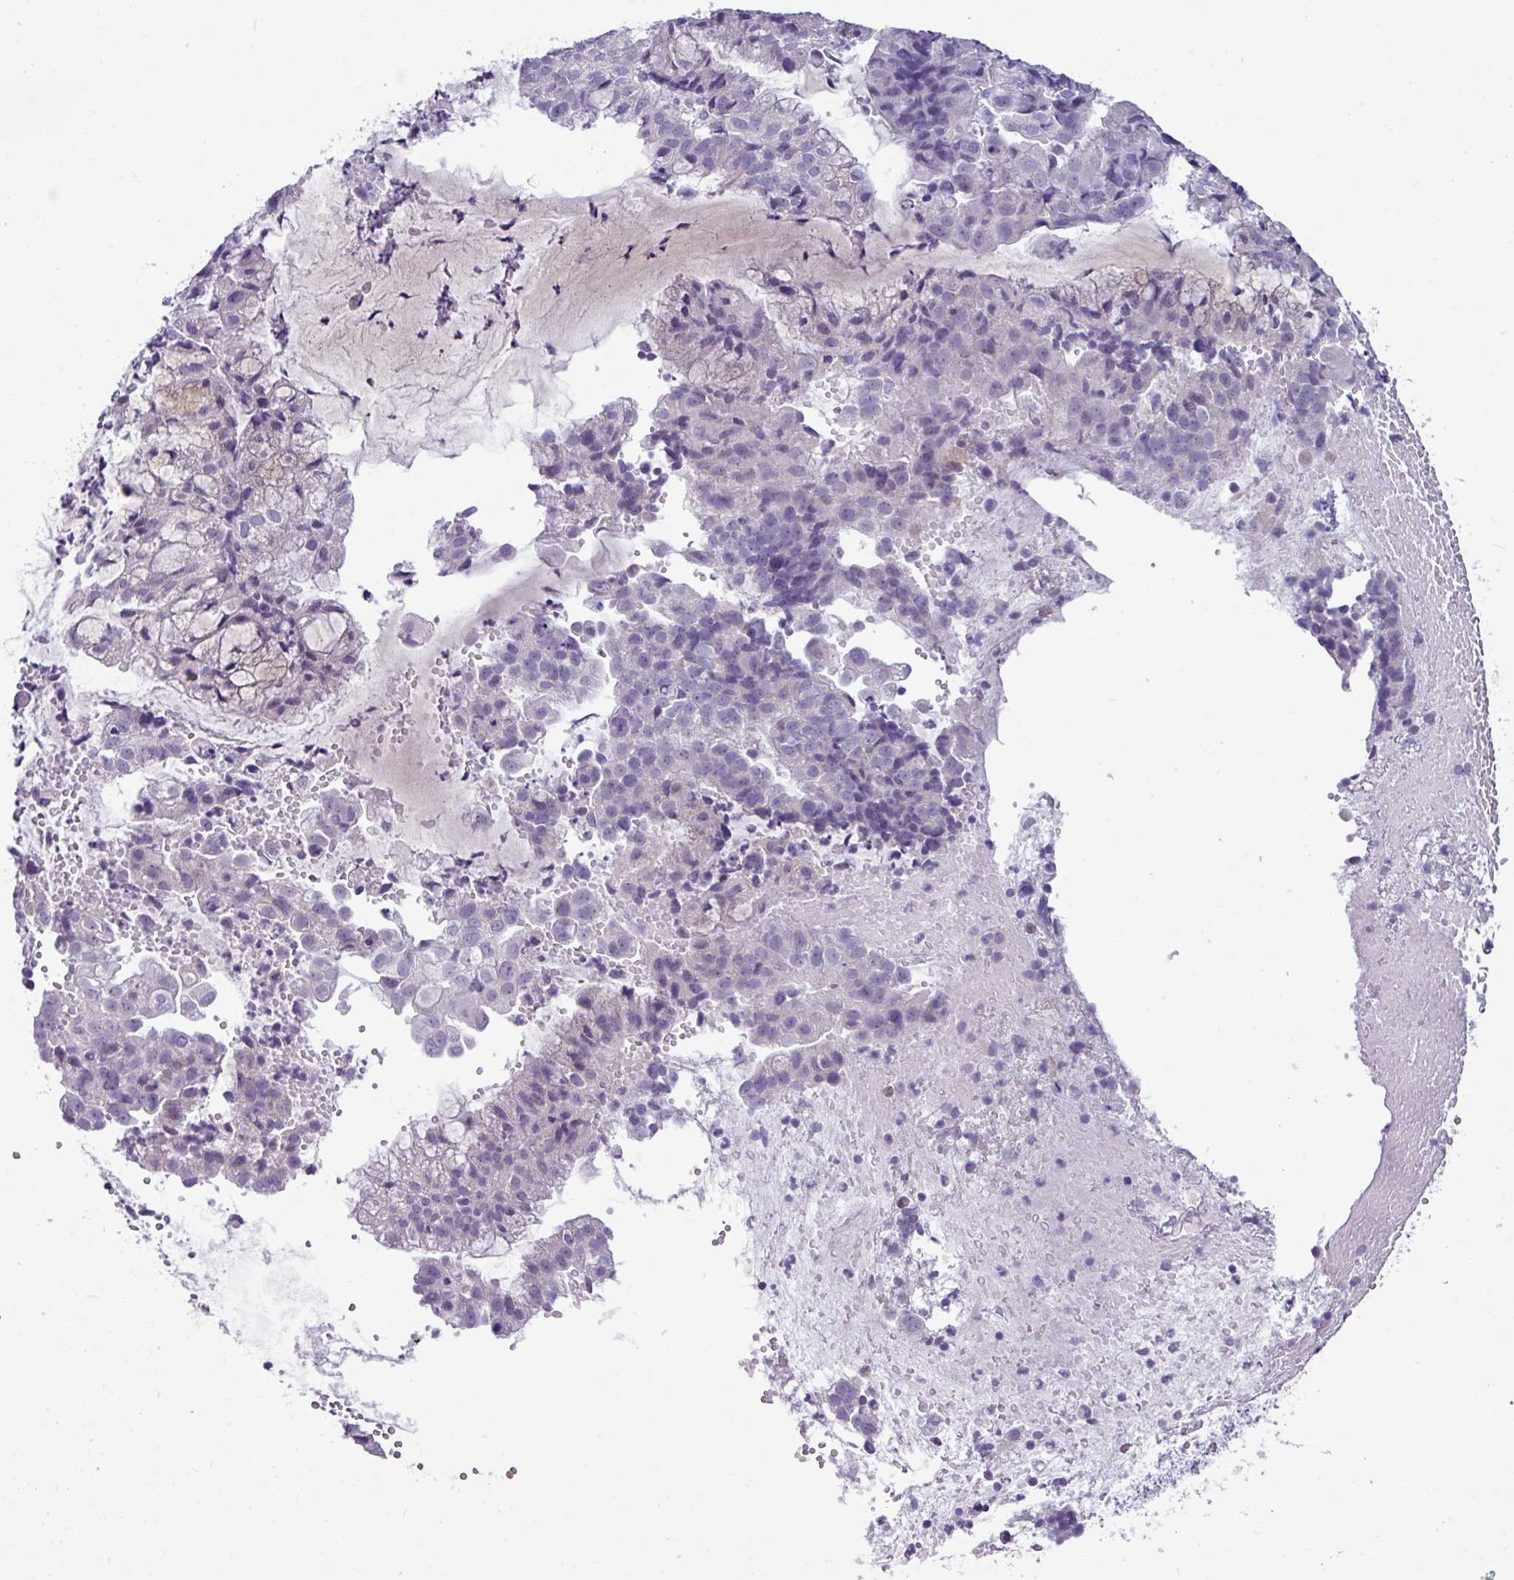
{"staining": {"intensity": "negative", "quantity": "none", "location": "none"}, "tissue": "endometrial cancer", "cell_type": "Tumor cells", "image_type": "cancer", "snomed": [{"axis": "morphology", "description": "Adenocarcinoma, NOS"}, {"axis": "topography", "description": "Endometrium"}], "caption": "Immunohistochemistry (IHC) of endometrial cancer demonstrates no positivity in tumor cells.", "gene": "ZNF524", "patient": {"sex": "female", "age": 76}}